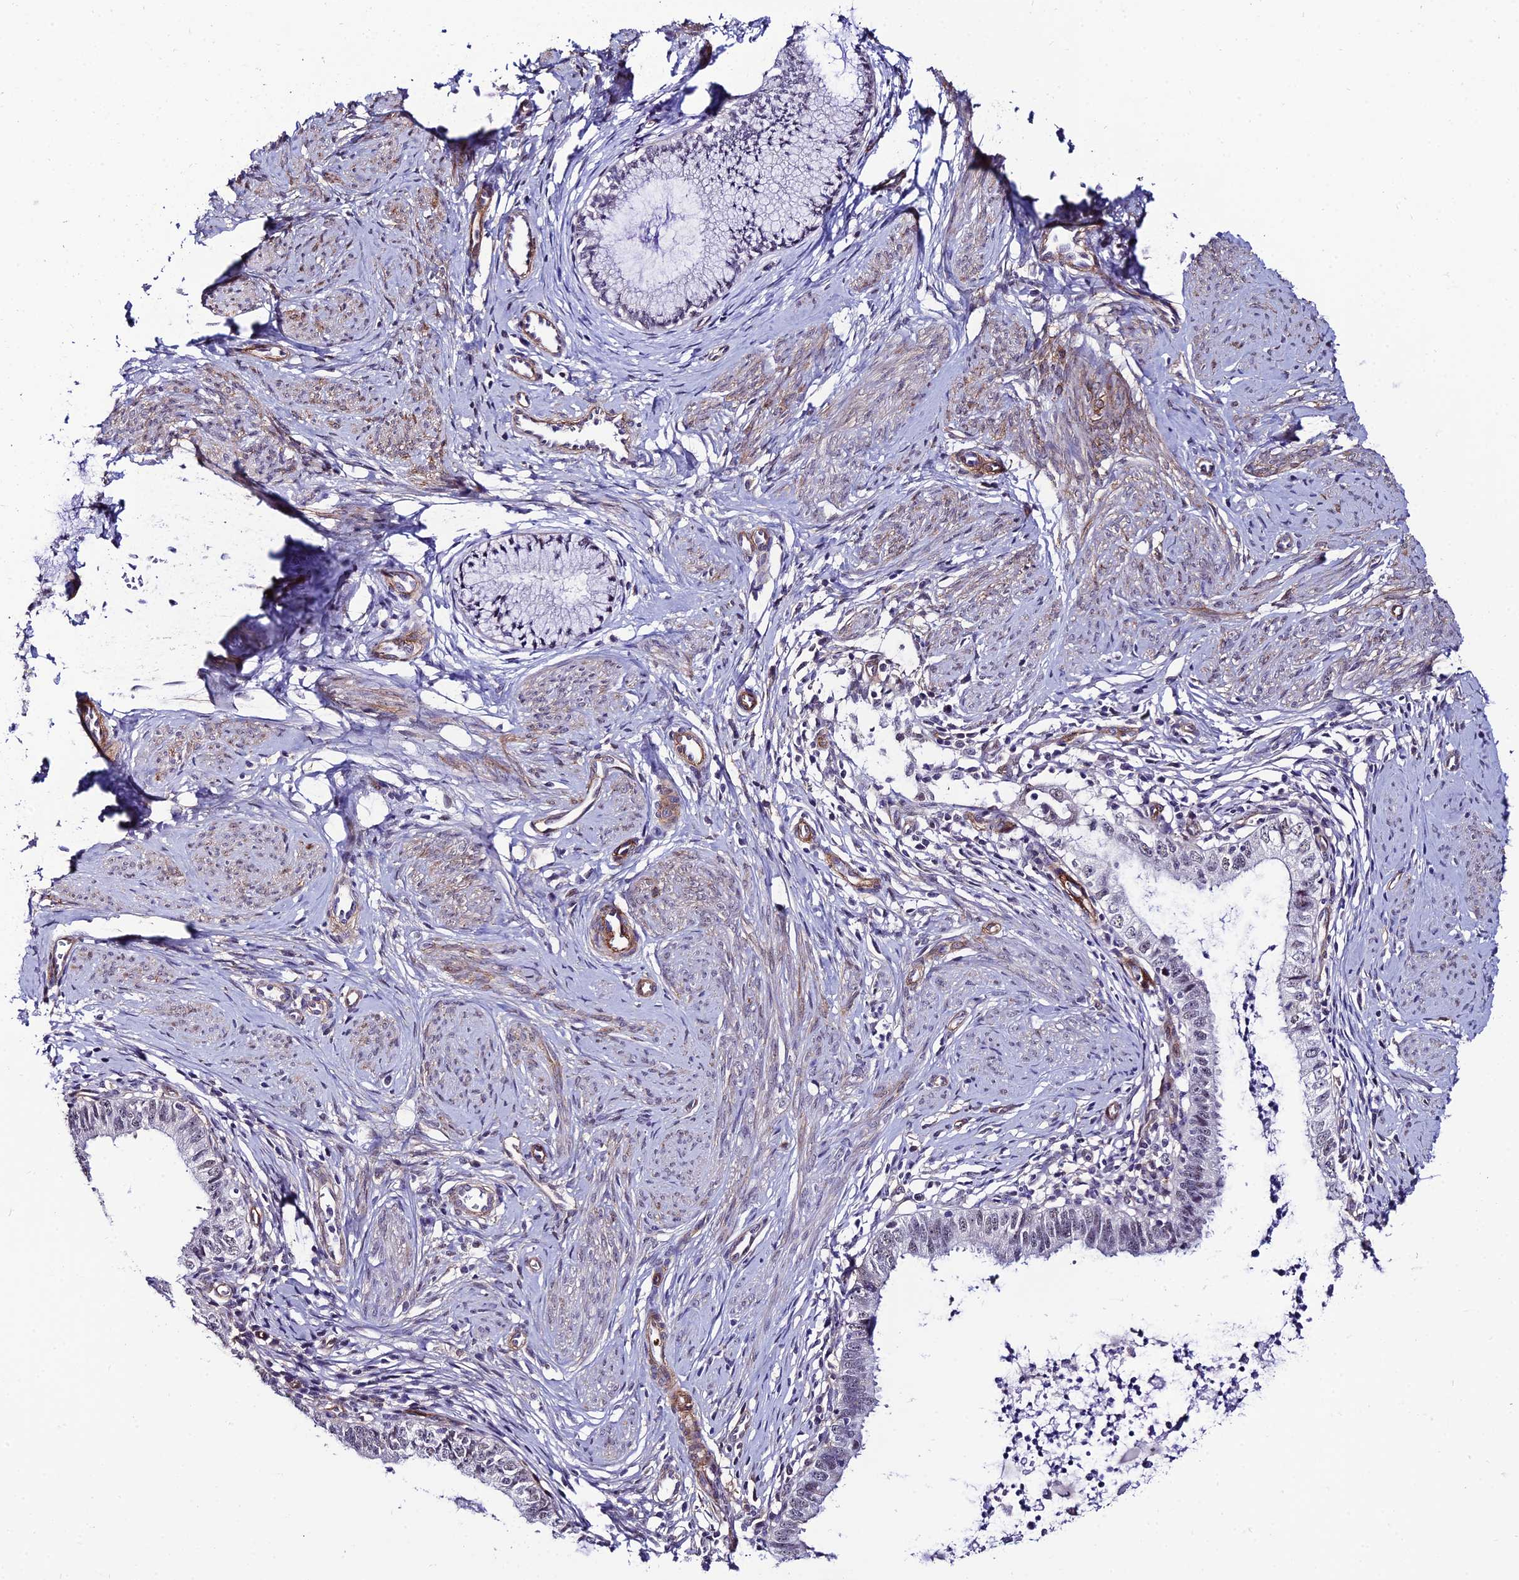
{"staining": {"intensity": "negative", "quantity": "none", "location": "none"}, "tissue": "cervical cancer", "cell_type": "Tumor cells", "image_type": "cancer", "snomed": [{"axis": "morphology", "description": "Adenocarcinoma, NOS"}, {"axis": "topography", "description": "Cervix"}], "caption": "The image displays no staining of tumor cells in cervical cancer.", "gene": "SYT15", "patient": {"sex": "female", "age": 36}}